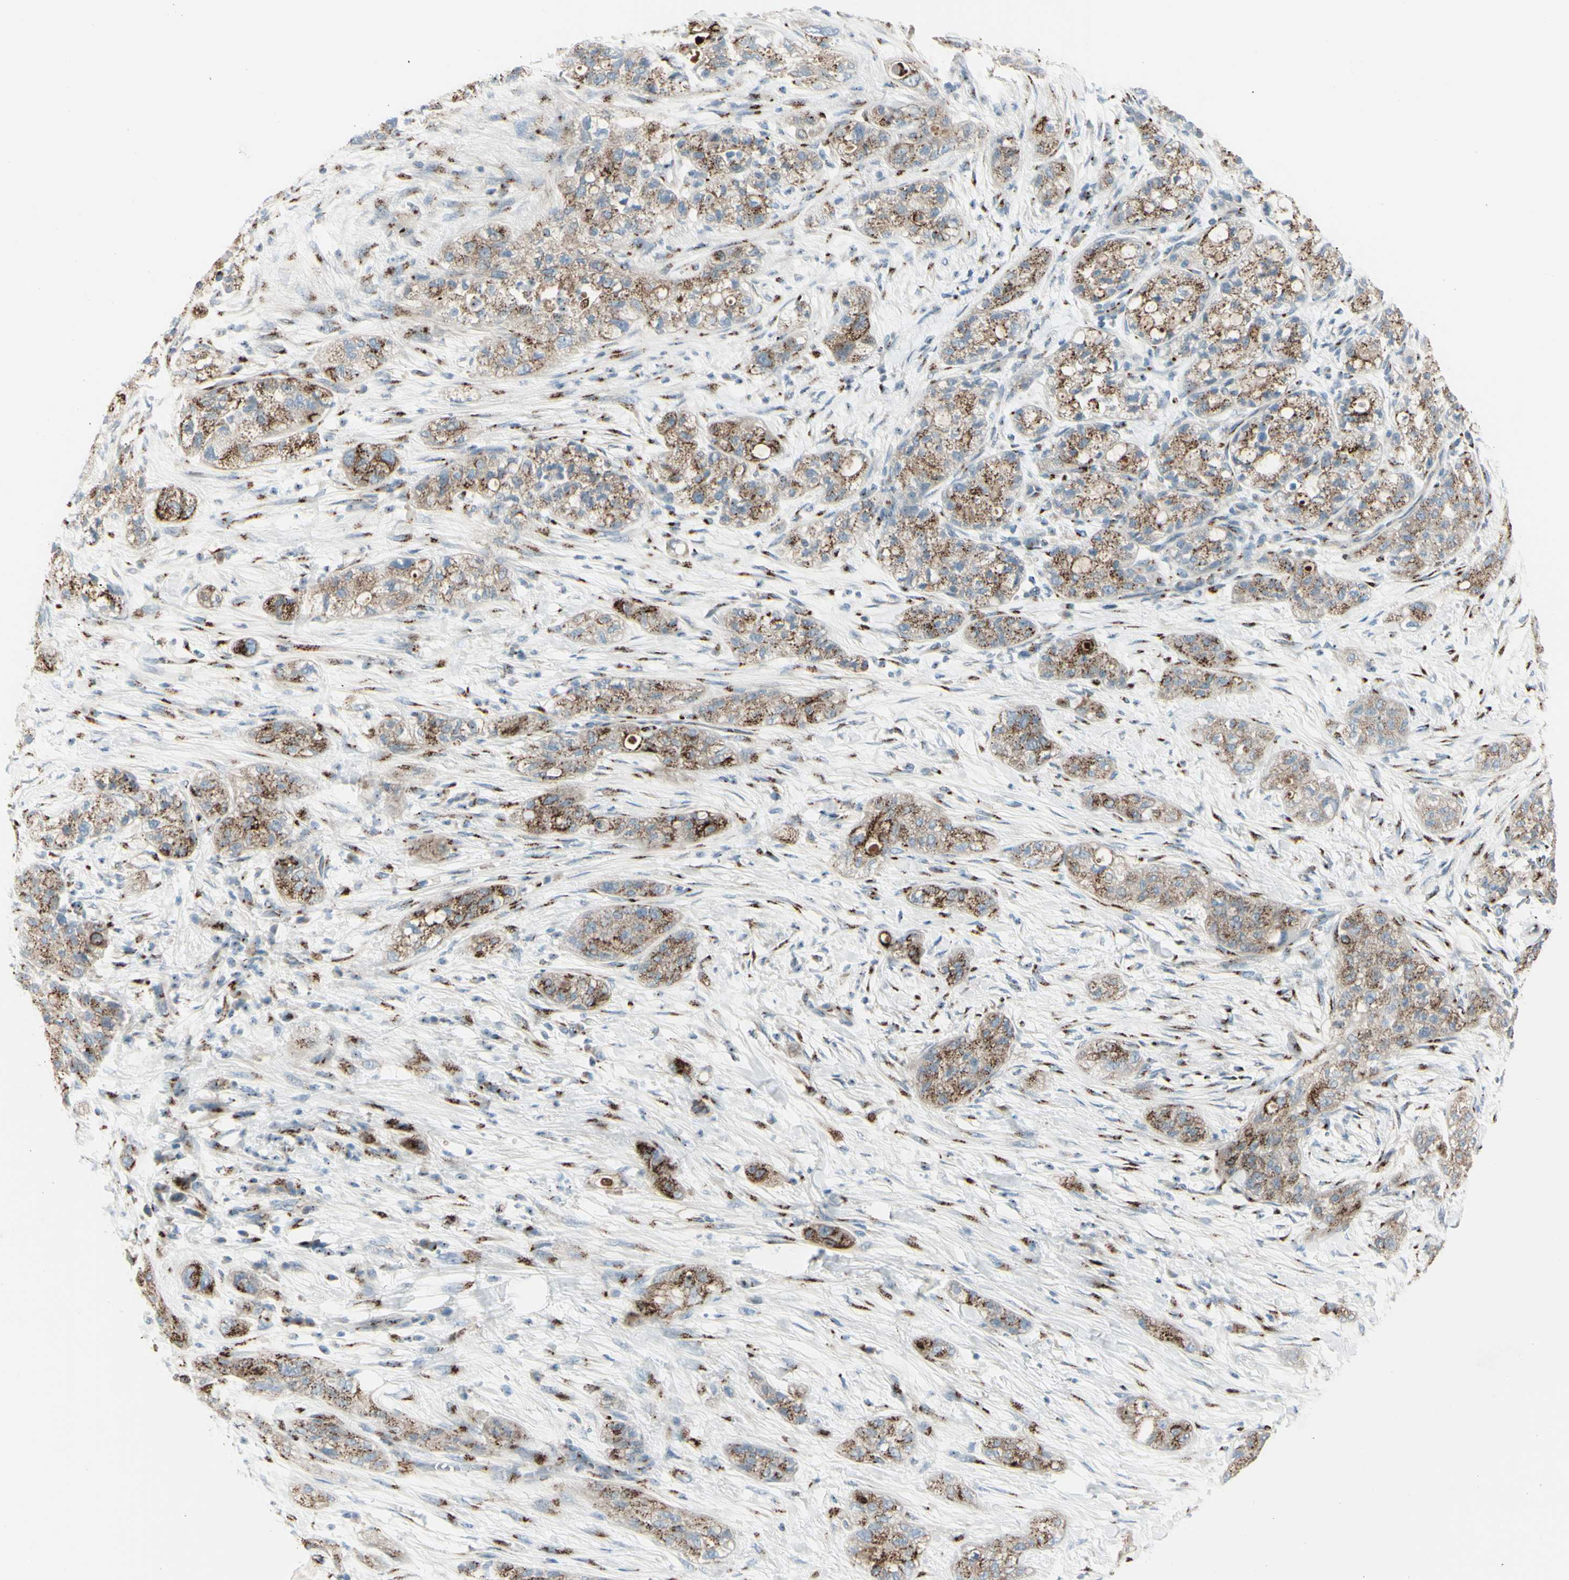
{"staining": {"intensity": "moderate", "quantity": ">75%", "location": "cytoplasmic/membranous"}, "tissue": "pancreatic cancer", "cell_type": "Tumor cells", "image_type": "cancer", "snomed": [{"axis": "morphology", "description": "Adenocarcinoma, NOS"}, {"axis": "topography", "description": "Pancreas"}], "caption": "Pancreatic adenocarcinoma tissue exhibits moderate cytoplasmic/membranous expression in approximately >75% of tumor cells, visualized by immunohistochemistry.", "gene": "B4GALT1", "patient": {"sex": "female", "age": 78}}